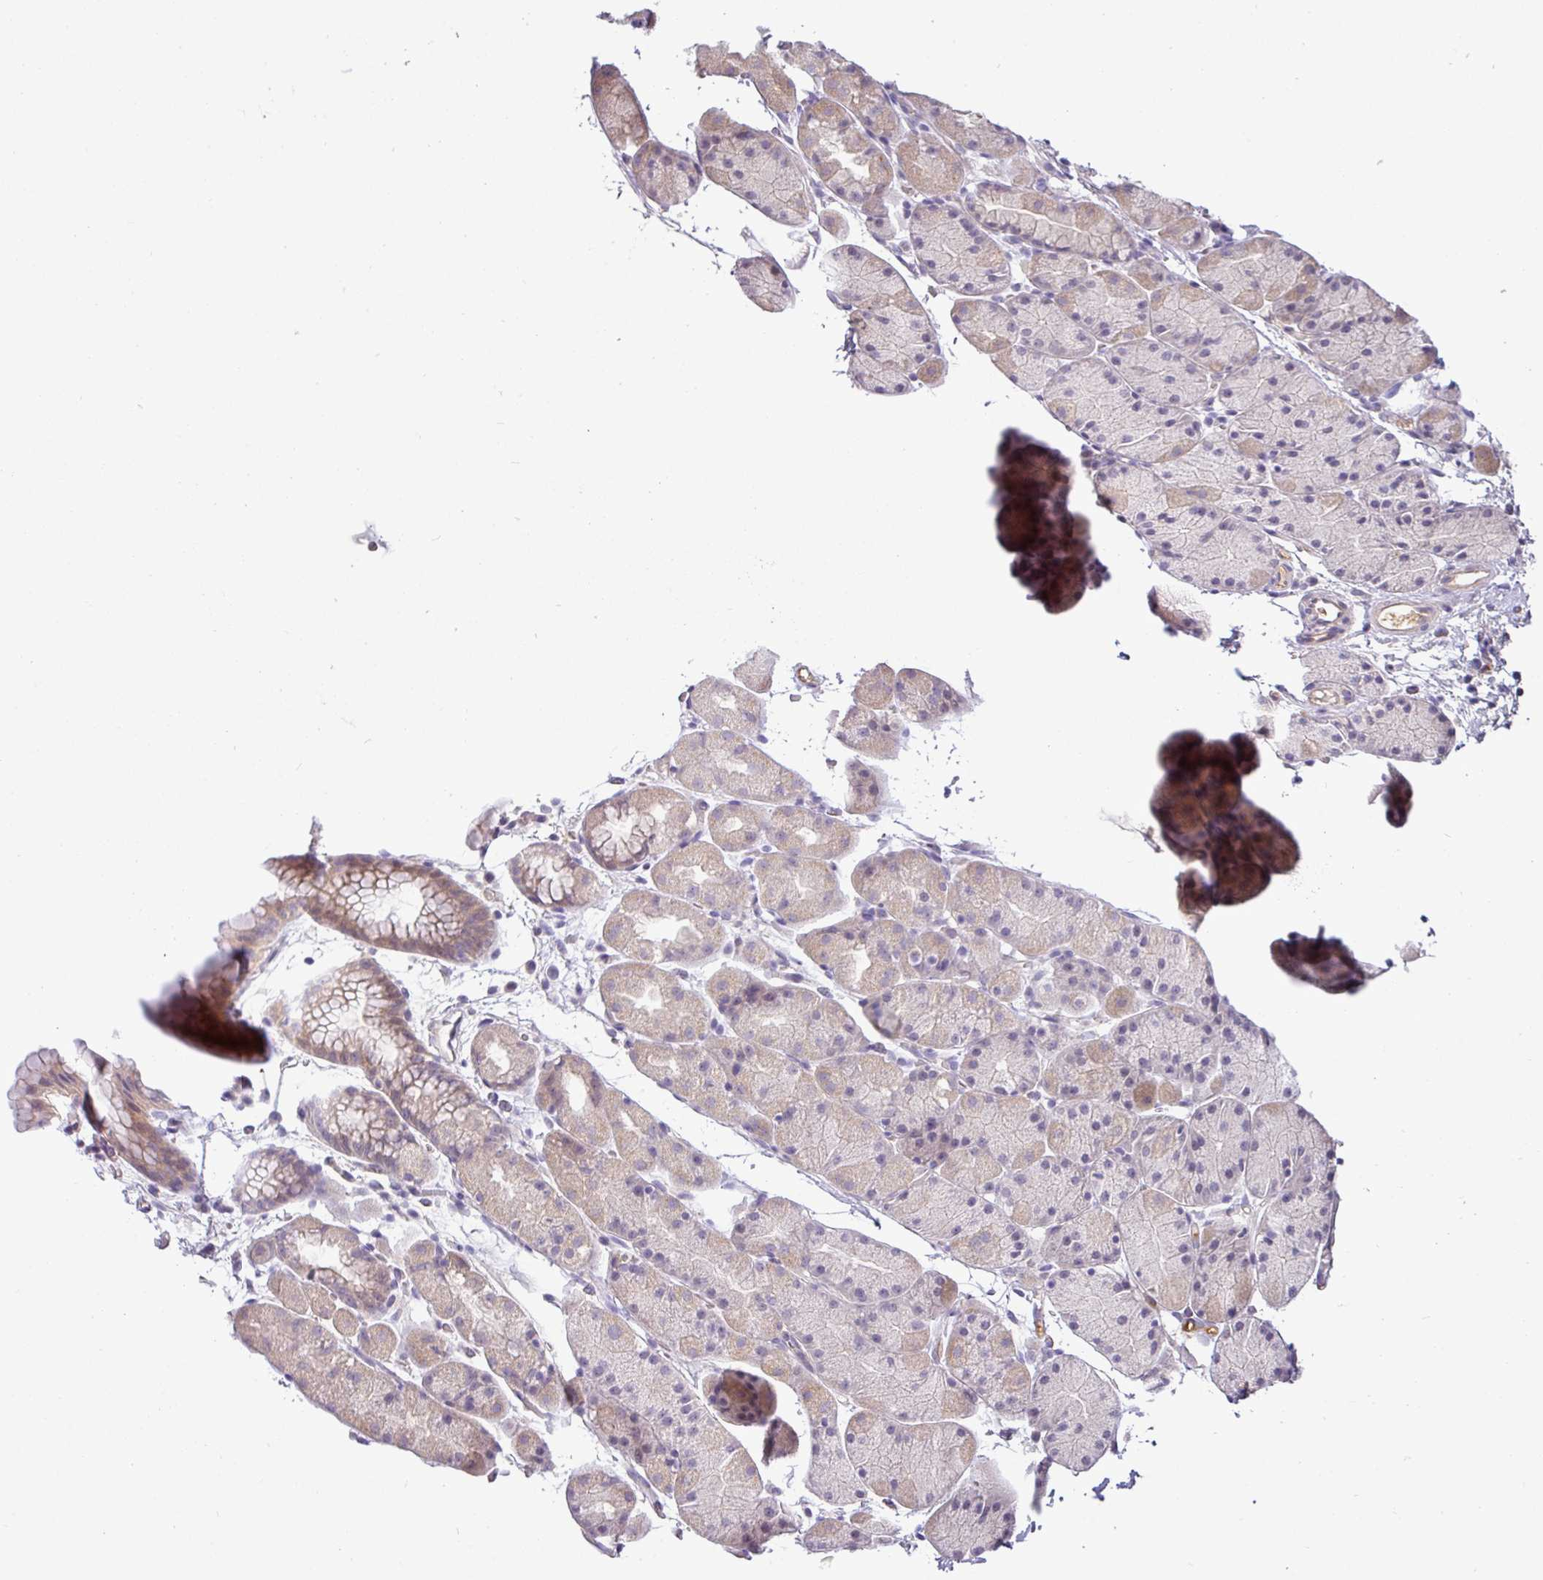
{"staining": {"intensity": "weak", "quantity": "25%-75%", "location": "cytoplasmic/membranous"}, "tissue": "stomach", "cell_type": "Glandular cells", "image_type": "normal", "snomed": [{"axis": "morphology", "description": "Normal tissue, NOS"}, {"axis": "topography", "description": "Stomach, upper"}, {"axis": "topography", "description": "Stomach"}], "caption": "Immunohistochemistry (IHC) image of unremarkable stomach: stomach stained using IHC exhibits low levels of weak protein expression localized specifically in the cytoplasmic/membranous of glandular cells, appearing as a cytoplasmic/membranous brown color.", "gene": "APOM", "patient": {"sex": "male", "age": 47}}